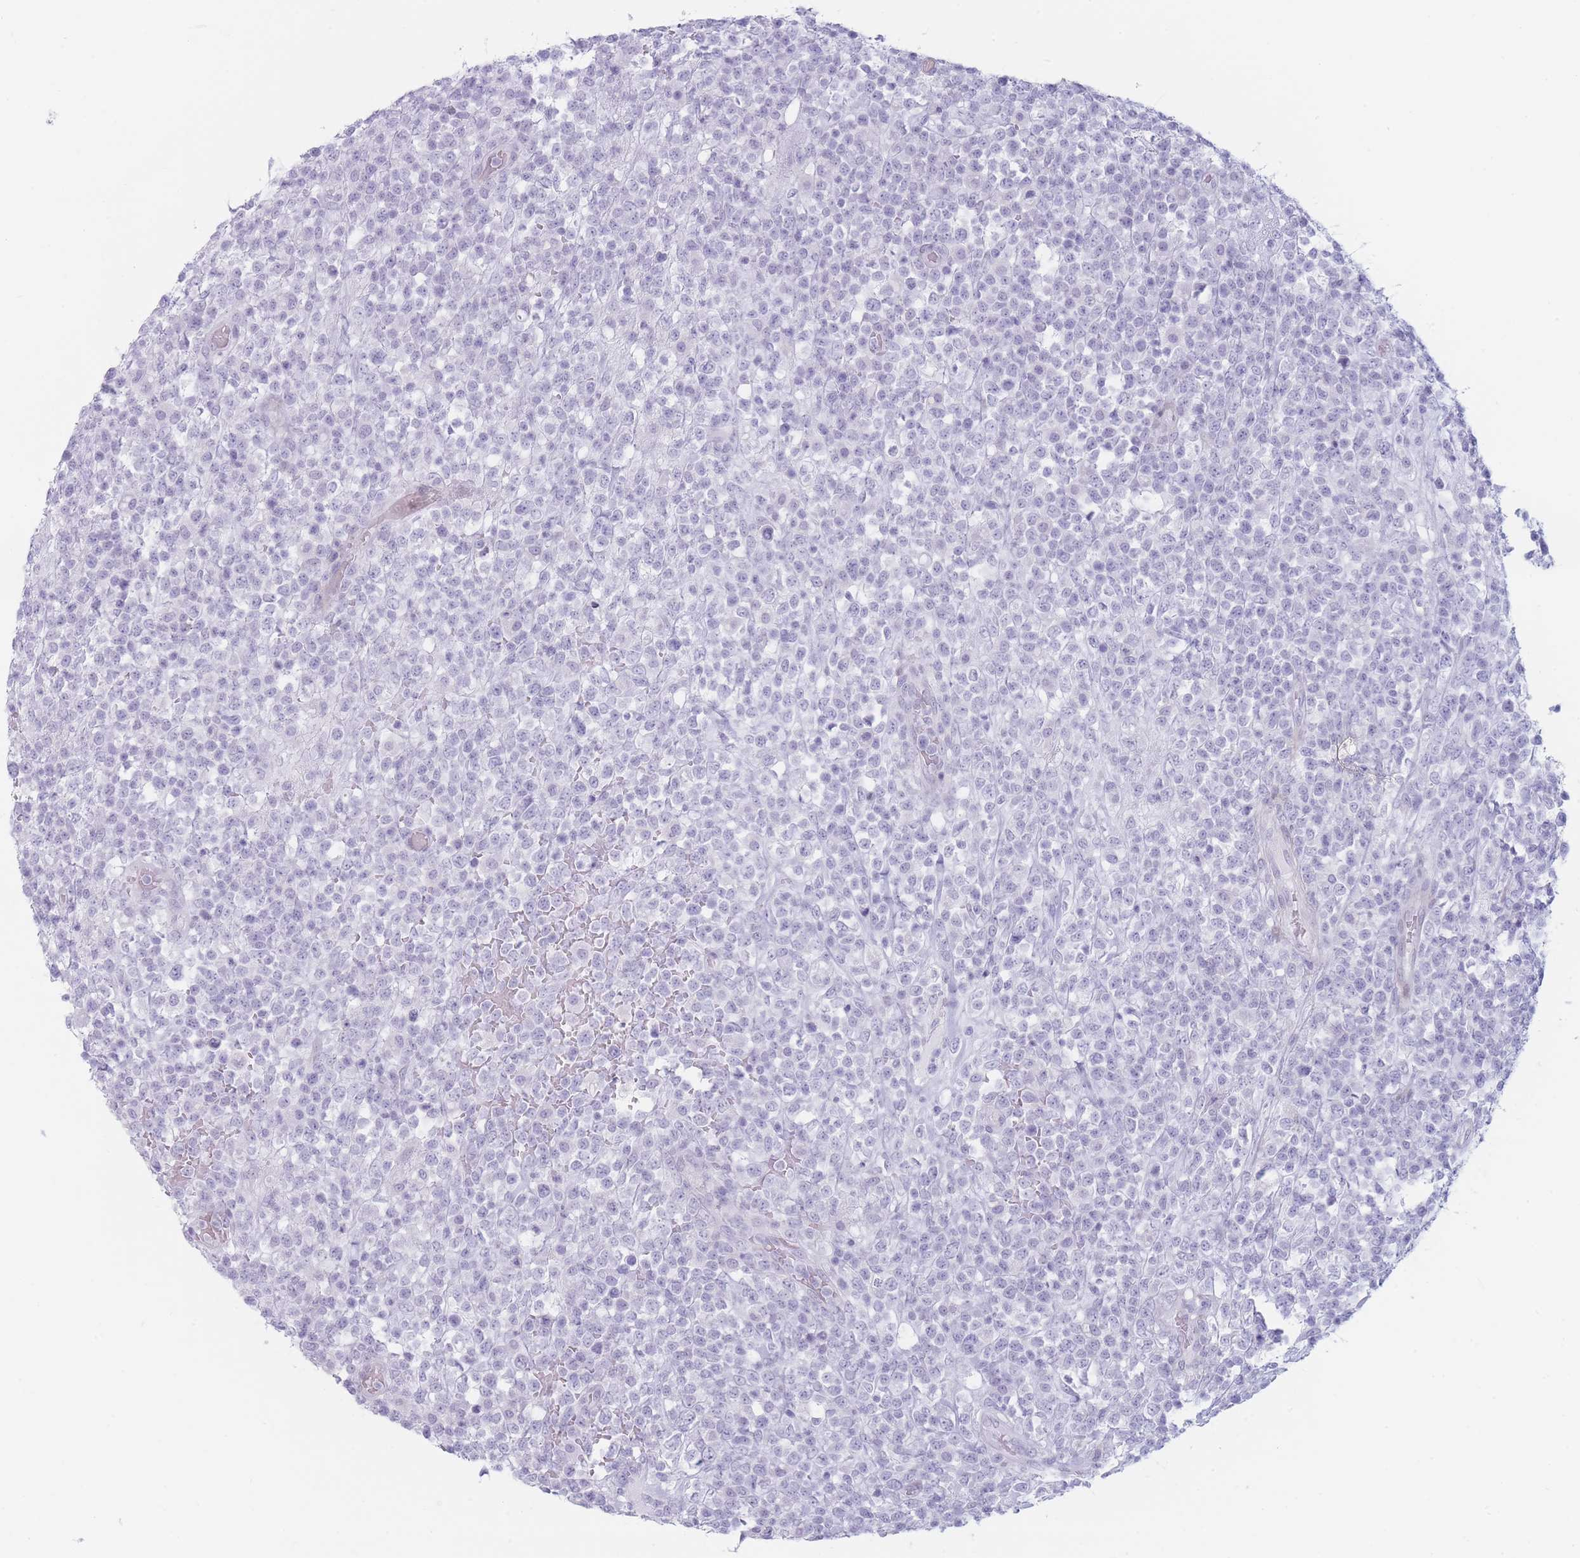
{"staining": {"intensity": "negative", "quantity": "none", "location": "none"}, "tissue": "lymphoma", "cell_type": "Tumor cells", "image_type": "cancer", "snomed": [{"axis": "morphology", "description": "Malignant lymphoma, non-Hodgkin's type, High grade"}, {"axis": "topography", "description": "Colon"}], "caption": "Protein analysis of lymphoma exhibits no significant staining in tumor cells.", "gene": "IFNA6", "patient": {"sex": "female", "age": 53}}